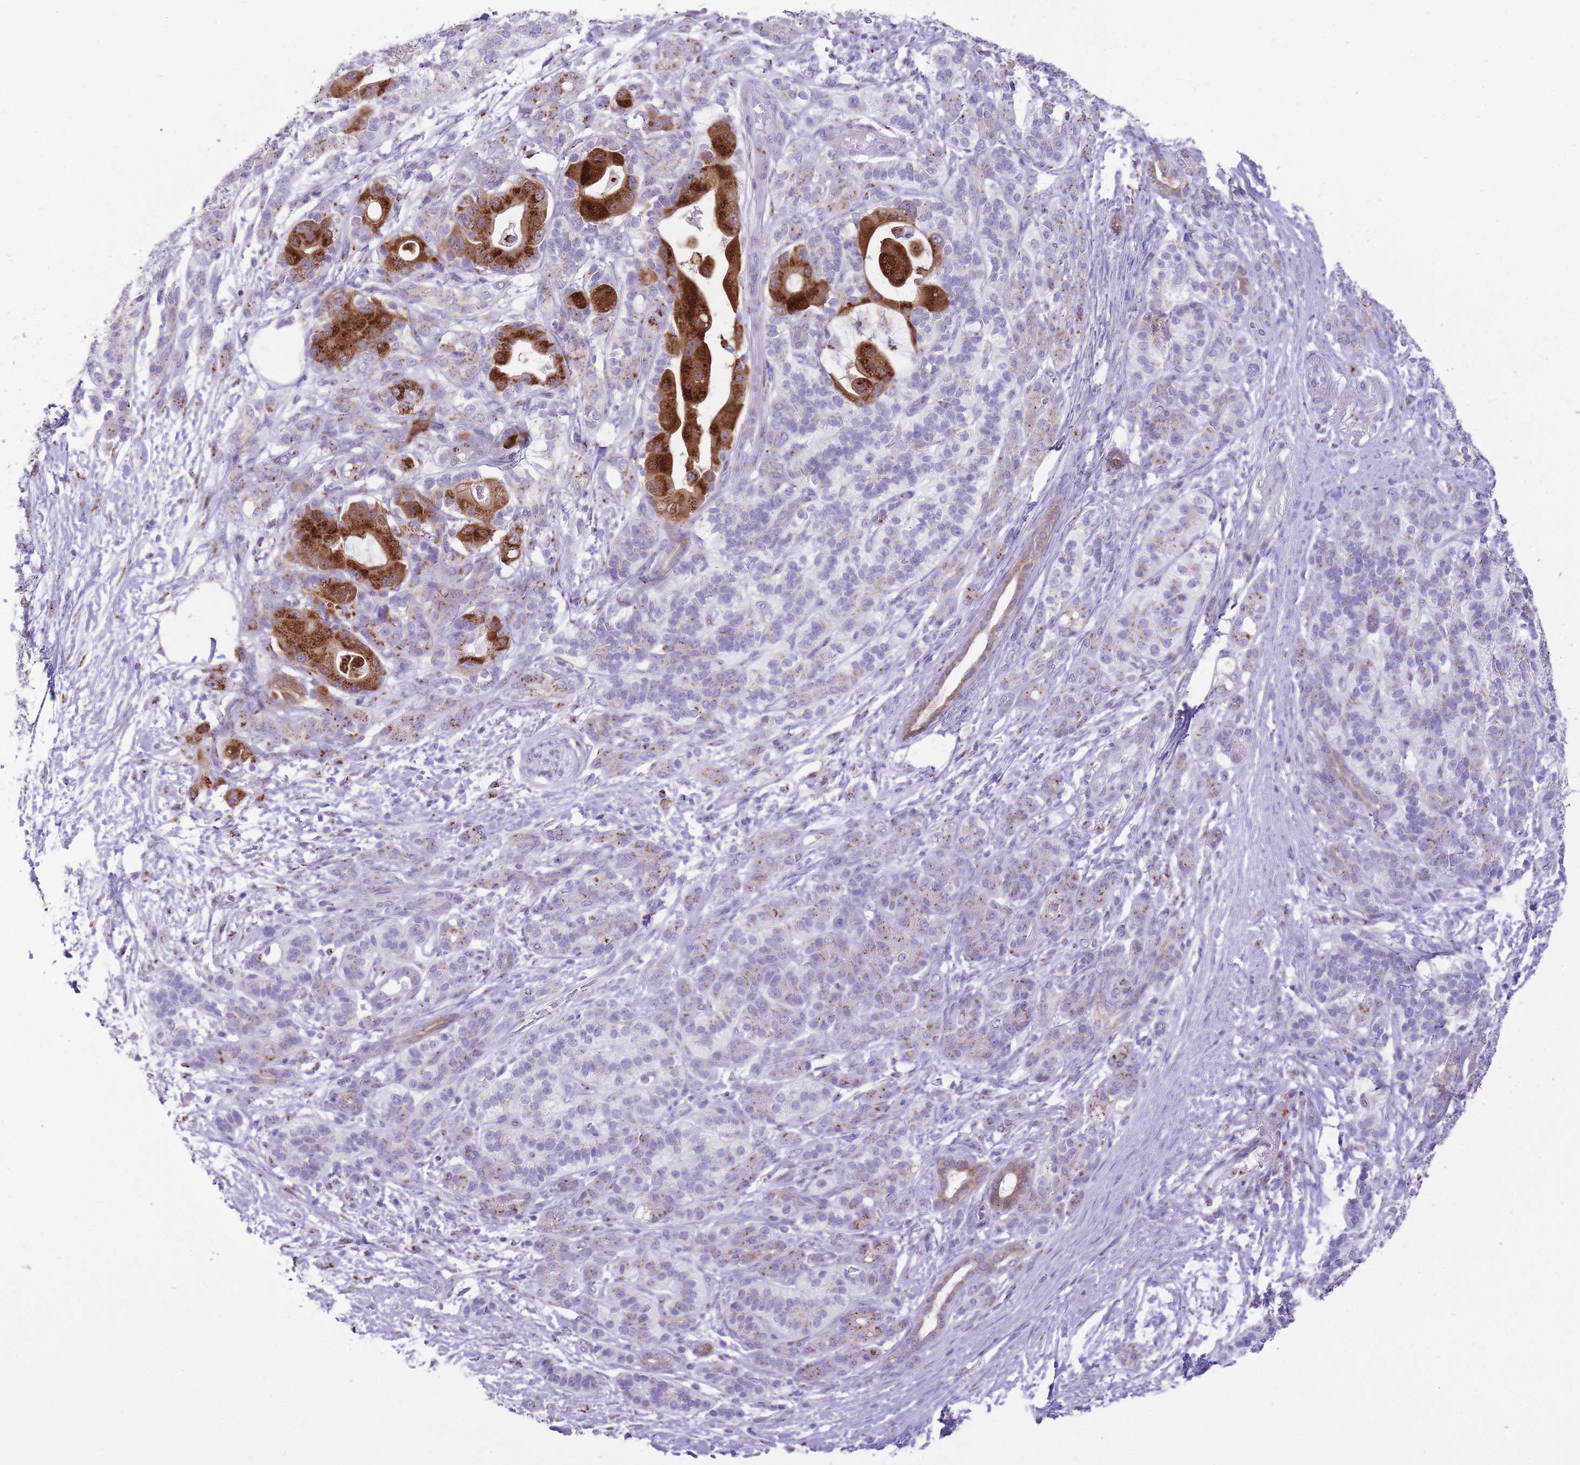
{"staining": {"intensity": "strong", "quantity": ">75%", "location": "cytoplasmic/membranous"}, "tissue": "pancreatic cancer", "cell_type": "Tumor cells", "image_type": "cancer", "snomed": [{"axis": "morphology", "description": "Adenocarcinoma, NOS"}, {"axis": "topography", "description": "Pancreas"}], "caption": "A histopathology image of human pancreatic cancer stained for a protein reveals strong cytoplasmic/membranous brown staining in tumor cells.", "gene": "B4GALT2", "patient": {"sex": "male", "age": 57}}